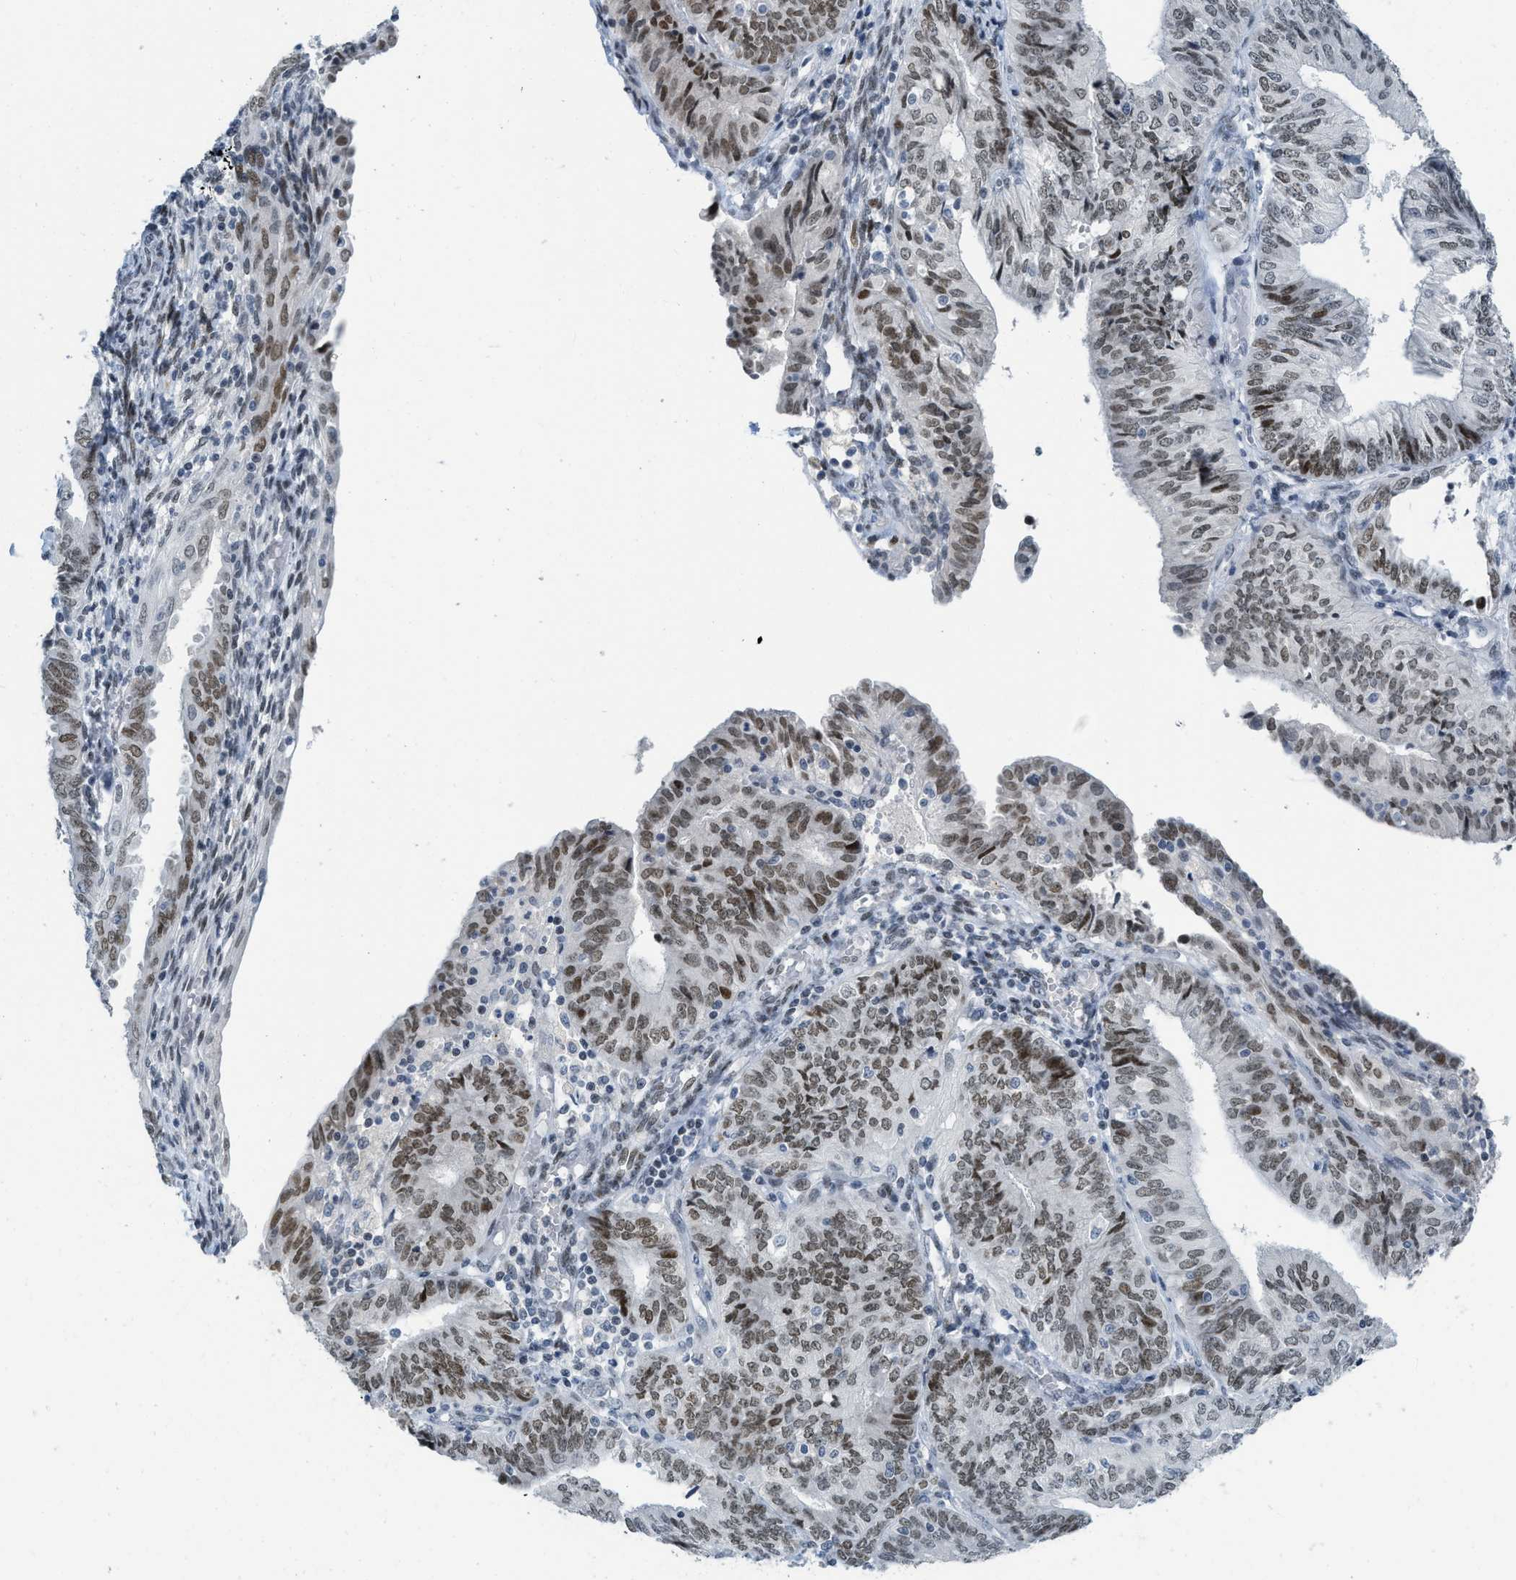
{"staining": {"intensity": "moderate", "quantity": ">75%", "location": "nuclear"}, "tissue": "endometrial cancer", "cell_type": "Tumor cells", "image_type": "cancer", "snomed": [{"axis": "morphology", "description": "Adenocarcinoma, NOS"}, {"axis": "topography", "description": "Endometrium"}], "caption": "A photomicrograph of human adenocarcinoma (endometrial) stained for a protein shows moderate nuclear brown staining in tumor cells.", "gene": "PBX1", "patient": {"sex": "female", "age": 58}}